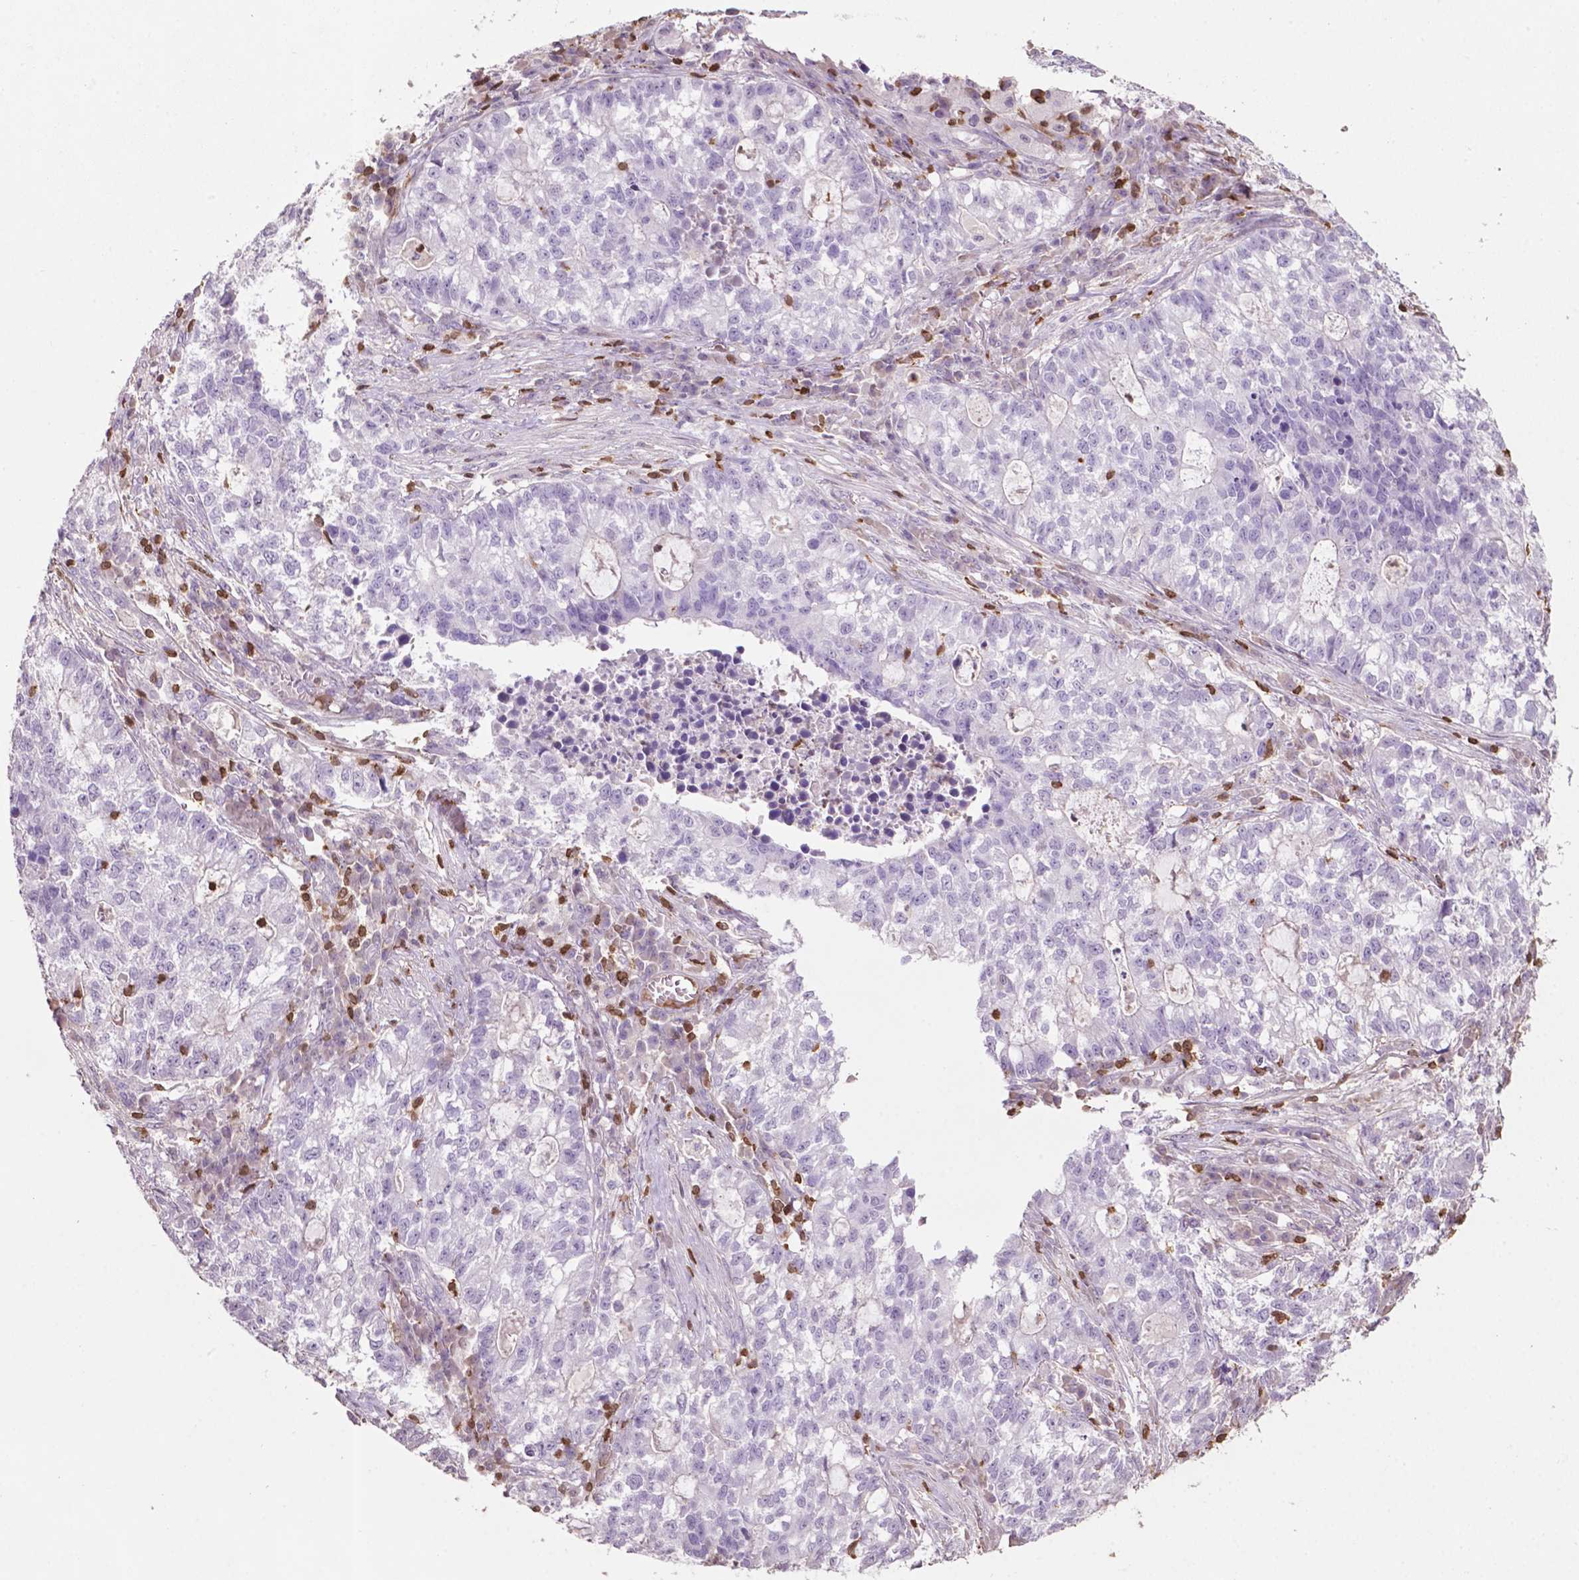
{"staining": {"intensity": "negative", "quantity": "none", "location": "none"}, "tissue": "lung cancer", "cell_type": "Tumor cells", "image_type": "cancer", "snomed": [{"axis": "morphology", "description": "Adenocarcinoma, NOS"}, {"axis": "topography", "description": "Lung"}], "caption": "There is no significant positivity in tumor cells of lung cancer. Brightfield microscopy of immunohistochemistry (IHC) stained with DAB (brown) and hematoxylin (blue), captured at high magnification.", "gene": "TBC1D10C", "patient": {"sex": "male", "age": 57}}